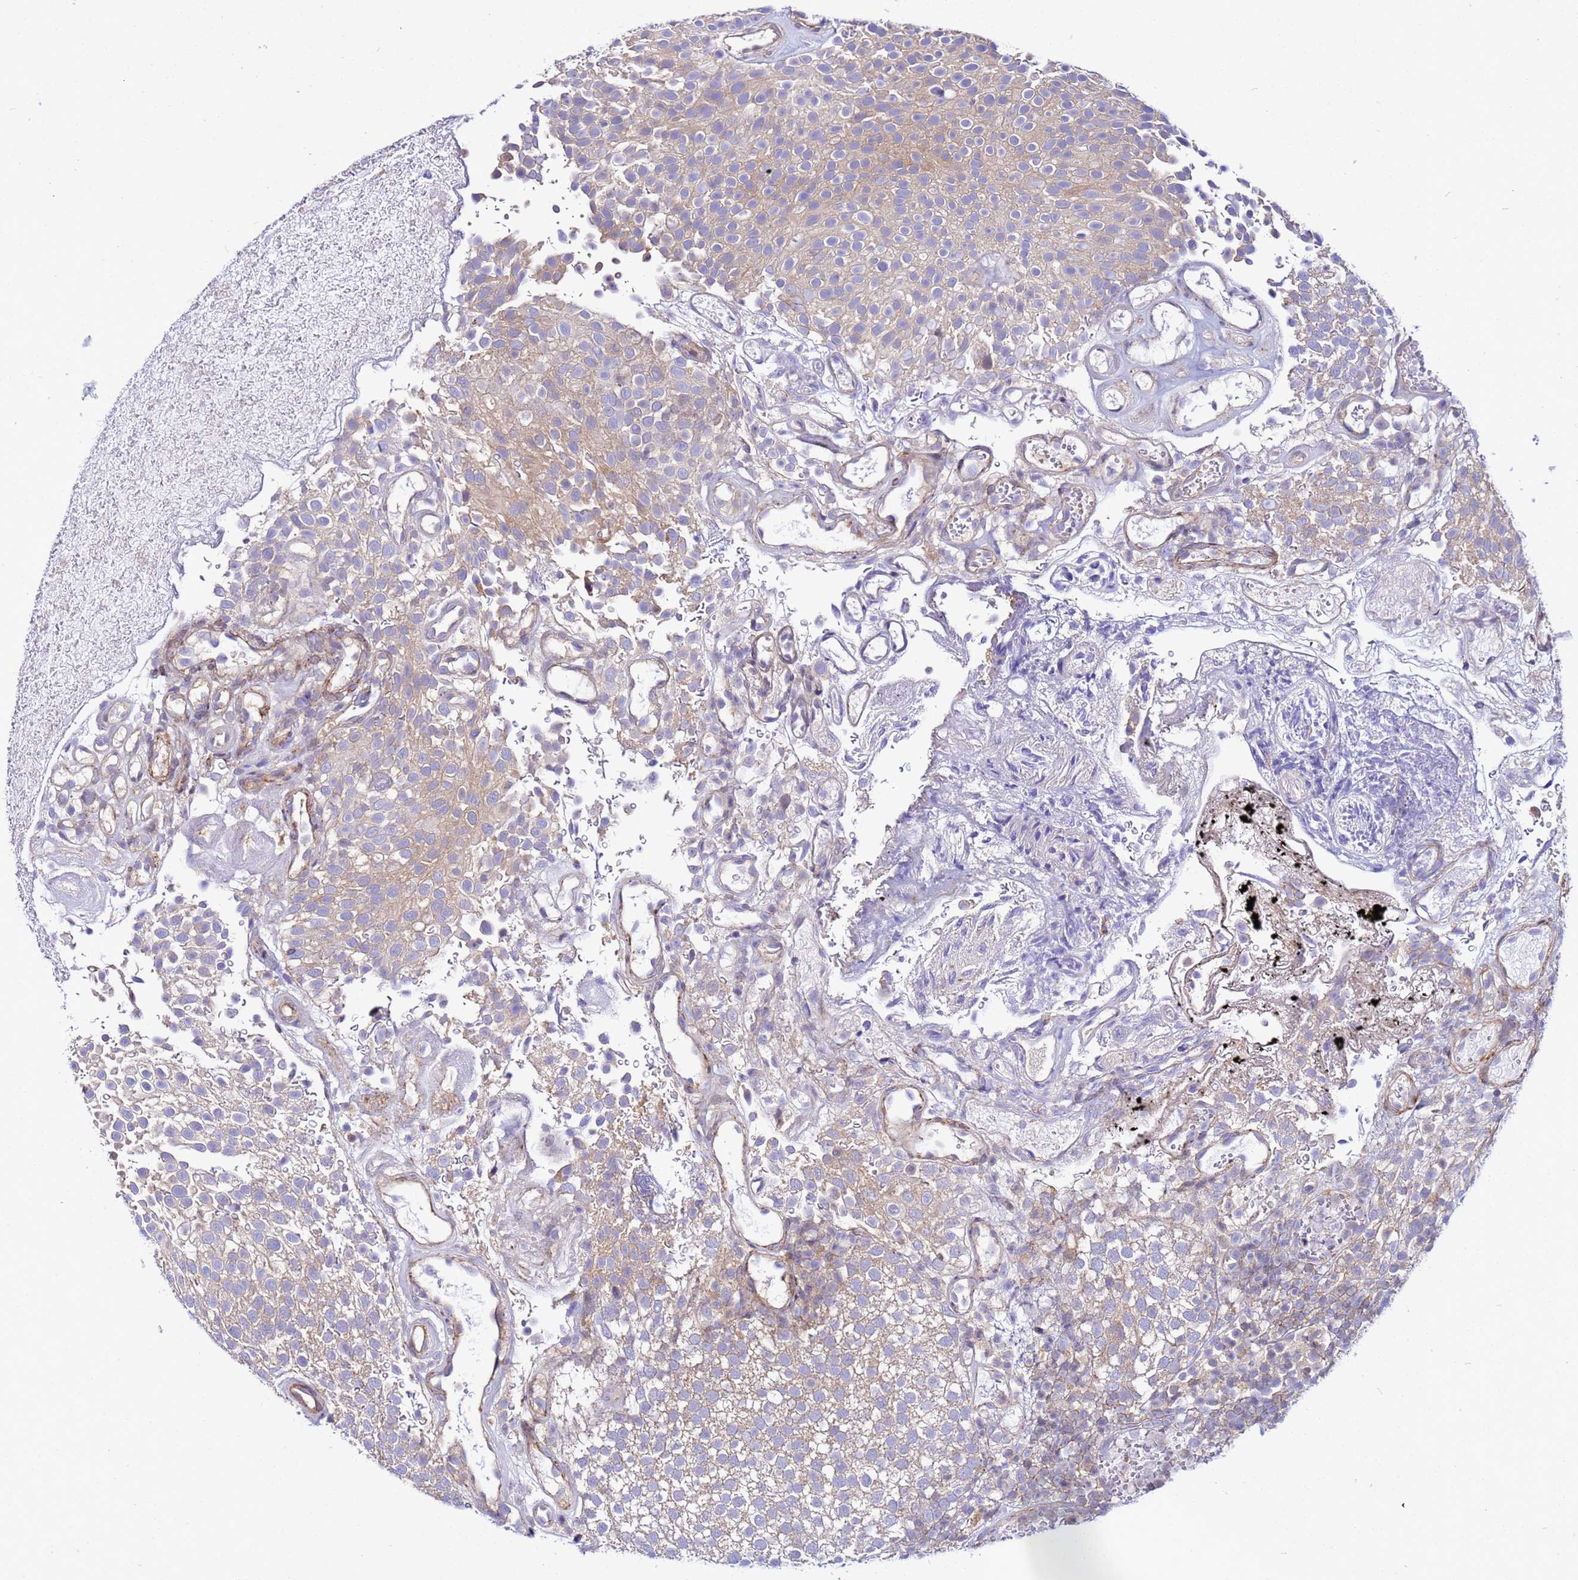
{"staining": {"intensity": "weak", "quantity": "25%-75%", "location": "cytoplasmic/membranous"}, "tissue": "urothelial cancer", "cell_type": "Tumor cells", "image_type": "cancer", "snomed": [{"axis": "morphology", "description": "Urothelial carcinoma, Low grade"}, {"axis": "topography", "description": "Urinary bladder"}], "caption": "There is low levels of weak cytoplasmic/membranous expression in tumor cells of low-grade urothelial carcinoma, as demonstrated by immunohistochemical staining (brown color).", "gene": "STK38", "patient": {"sex": "male", "age": 78}}